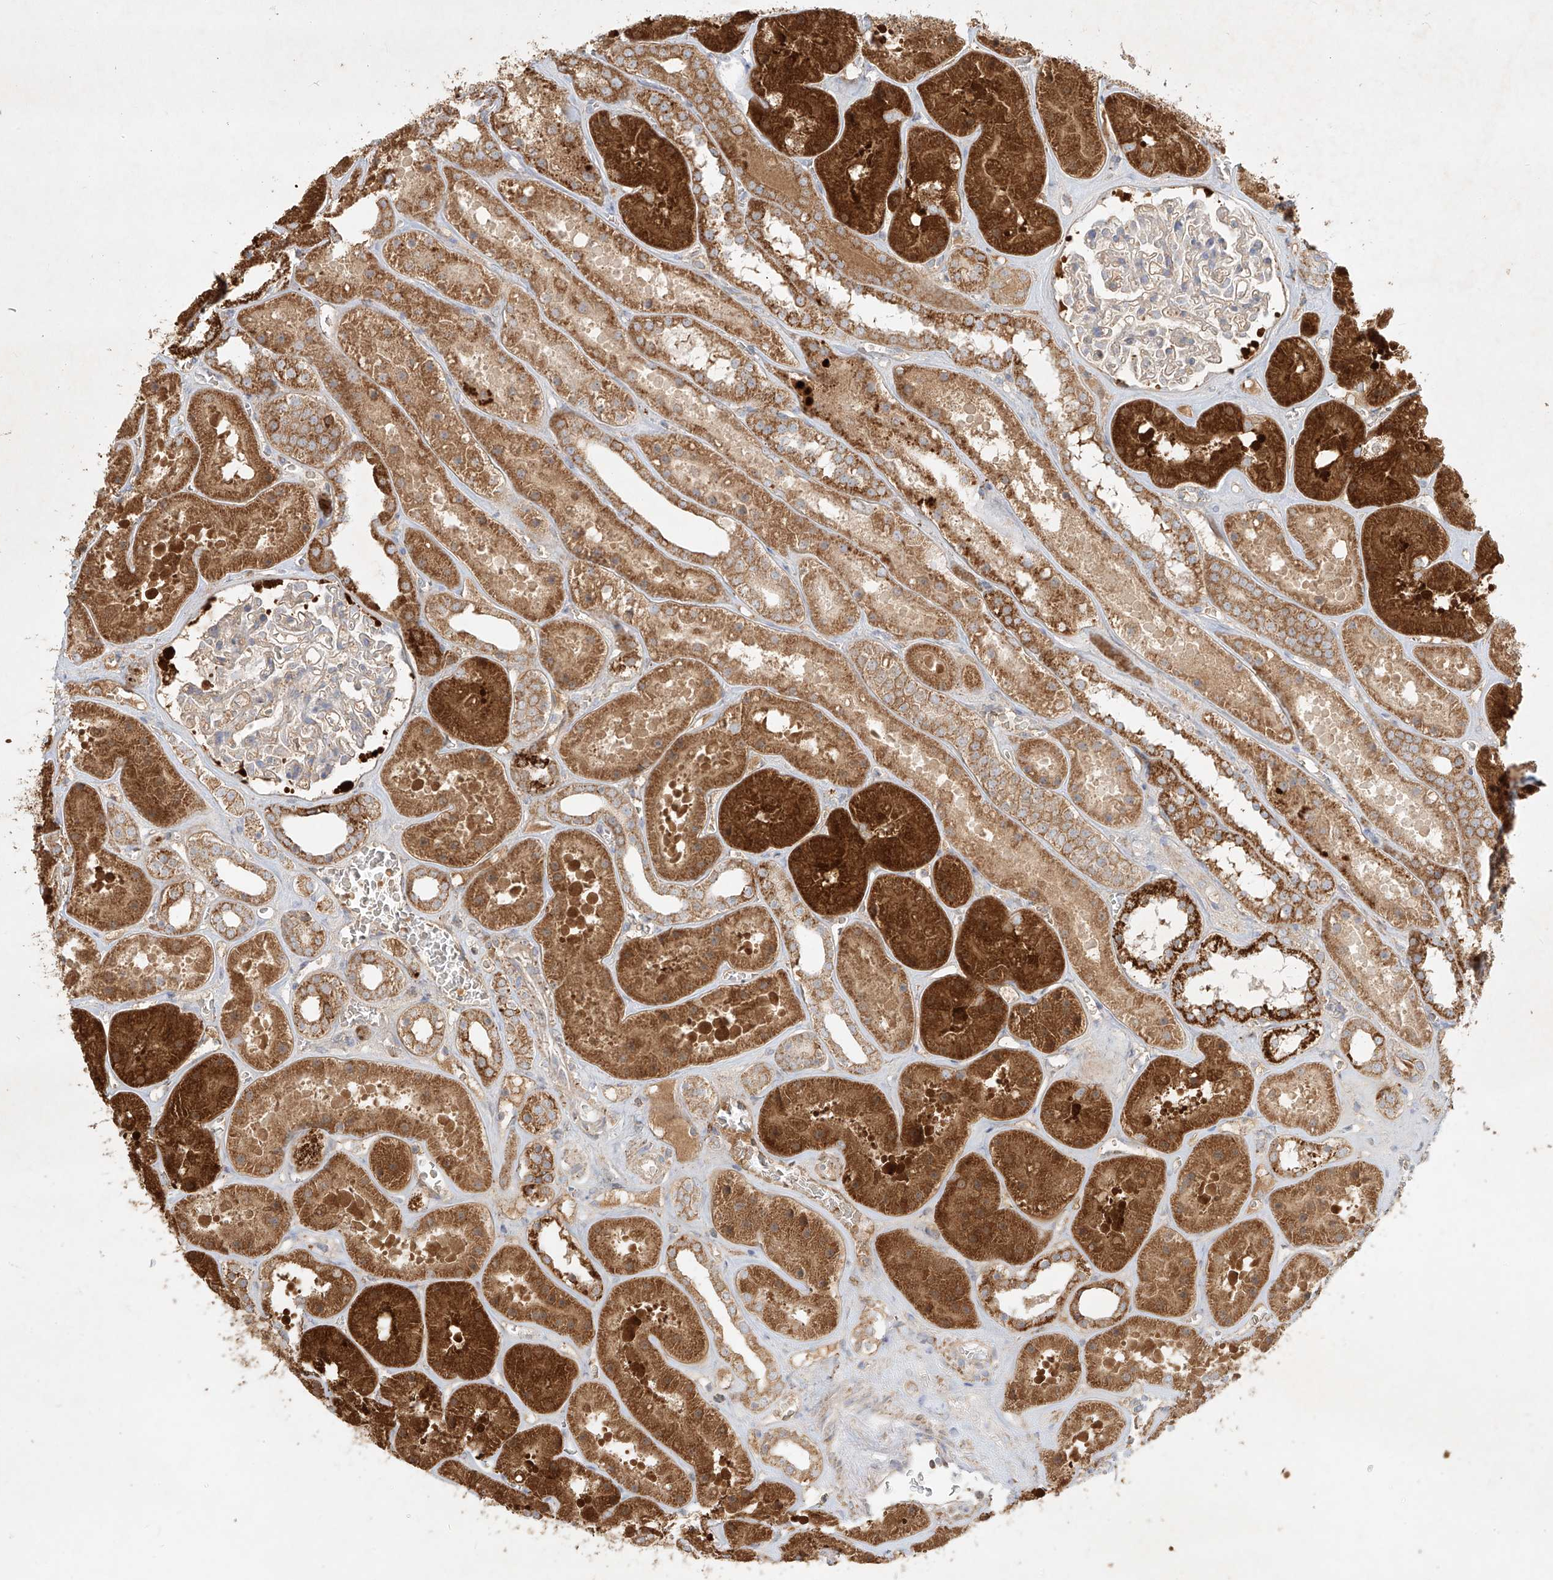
{"staining": {"intensity": "weak", "quantity": "25%-75%", "location": "cytoplasmic/membranous"}, "tissue": "kidney", "cell_type": "Cells in glomeruli", "image_type": "normal", "snomed": [{"axis": "morphology", "description": "Normal tissue, NOS"}, {"axis": "topography", "description": "Kidney"}], "caption": "Brown immunohistochemical staining in benign human kidney exhibits weak cytoplasmic/membranous positivity in approximately 25%-75% of cells in glomeruli.", "gene": "KPNA7", "patient": {"sex": "female", "age": 41}}